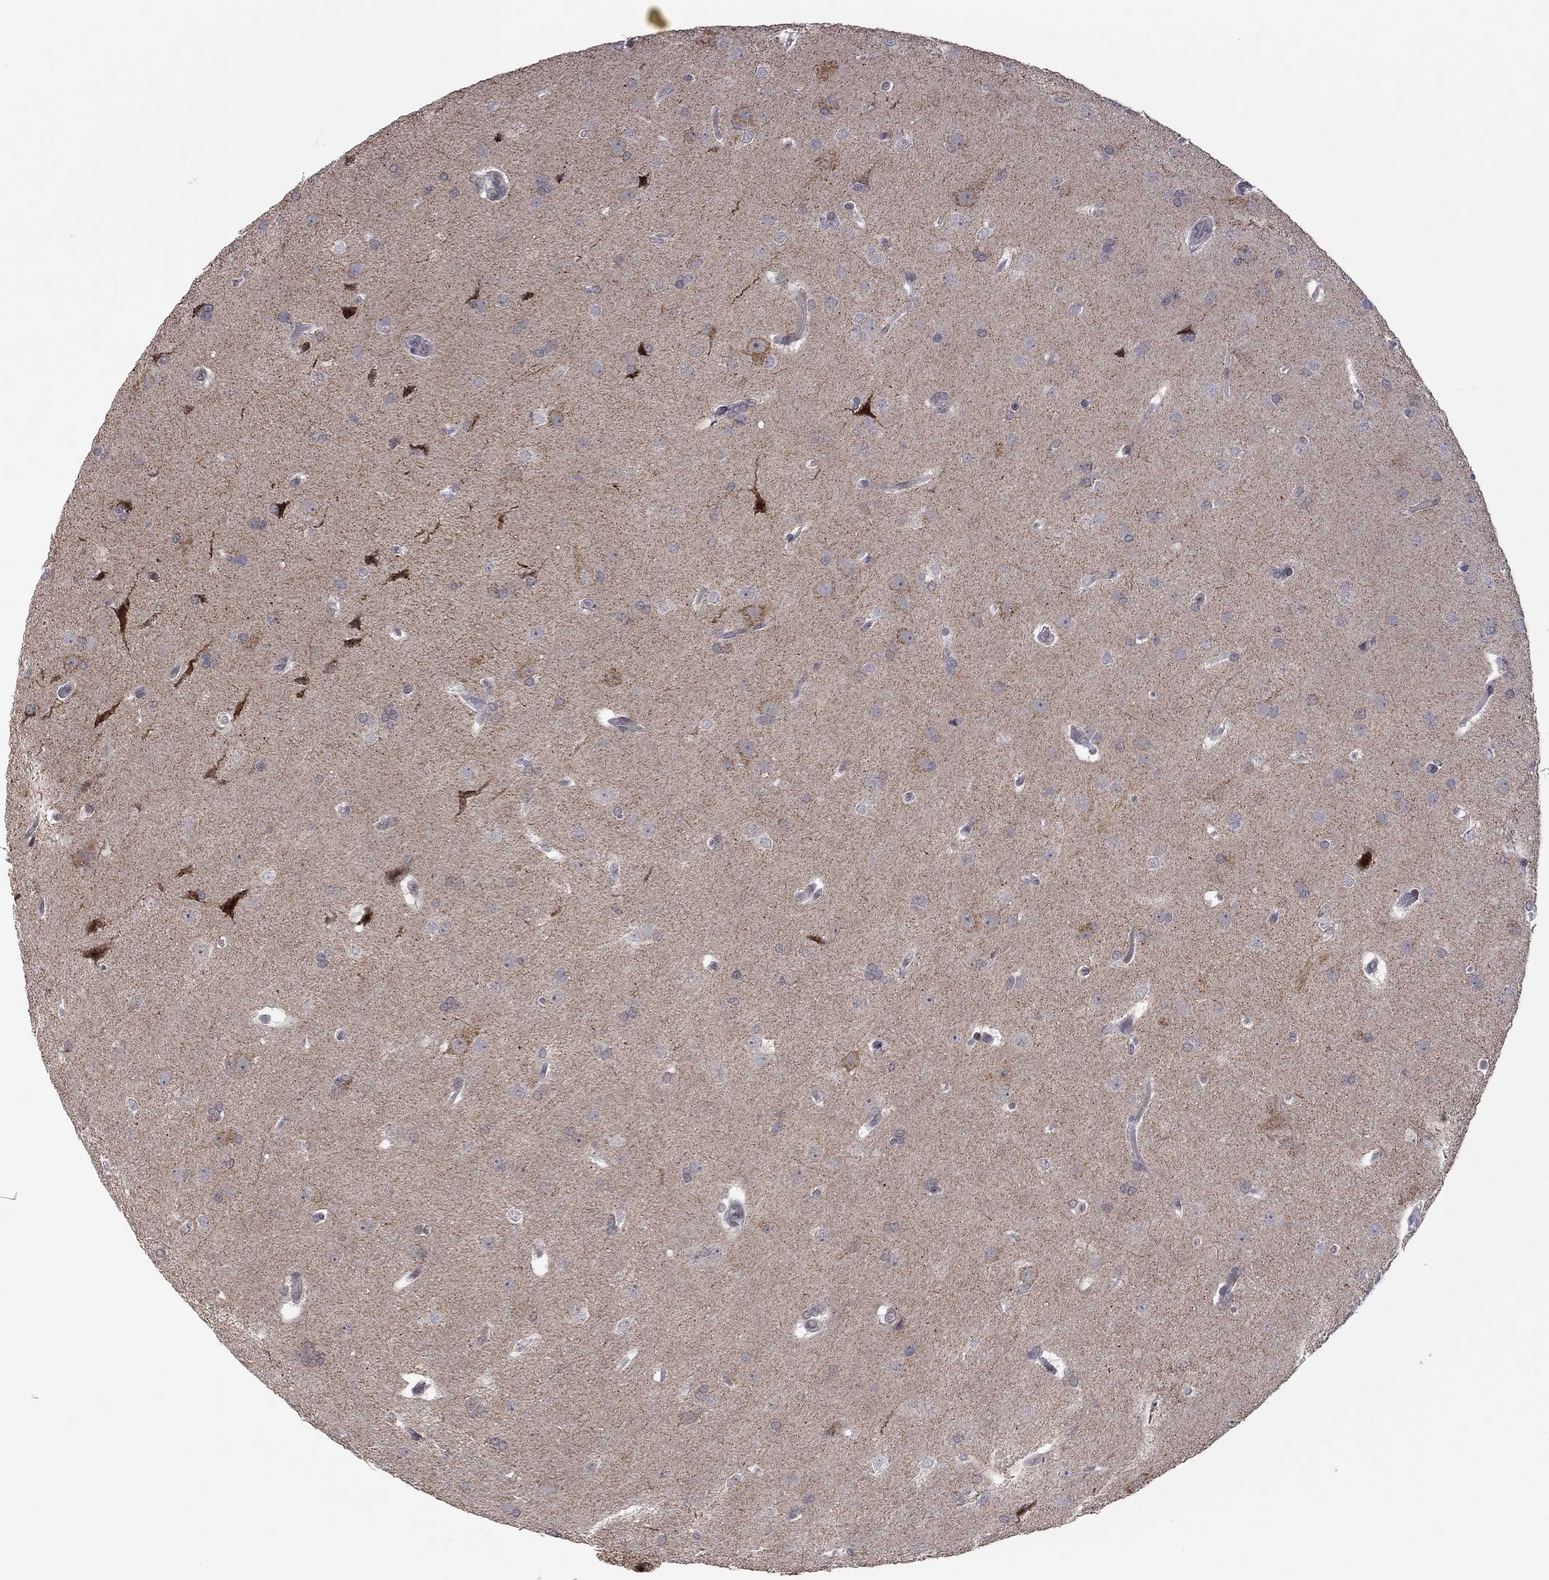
{"staining": {"intensity": "negative", "quantity": "none", "location": "none"}, "tissue": "glioma", "cell_type": "Tumor cells", "image_type": "cancer", "snomed": [{"axis": "morphology", "description": "Glioma, malignant, Low grade"}, {"axis": "topography", "description": "Brain"}], "caption": "Glioma was stained to show a protein in brown. There is no significant positivity in tumor cells. (DAB (3,3'-diaminobenzidine) immunohistochemistry (IHC) visualized using brightfield microscopy, high magnification).", "gene": "MC3R", "patient": {"sex": "female", "age": 32}}